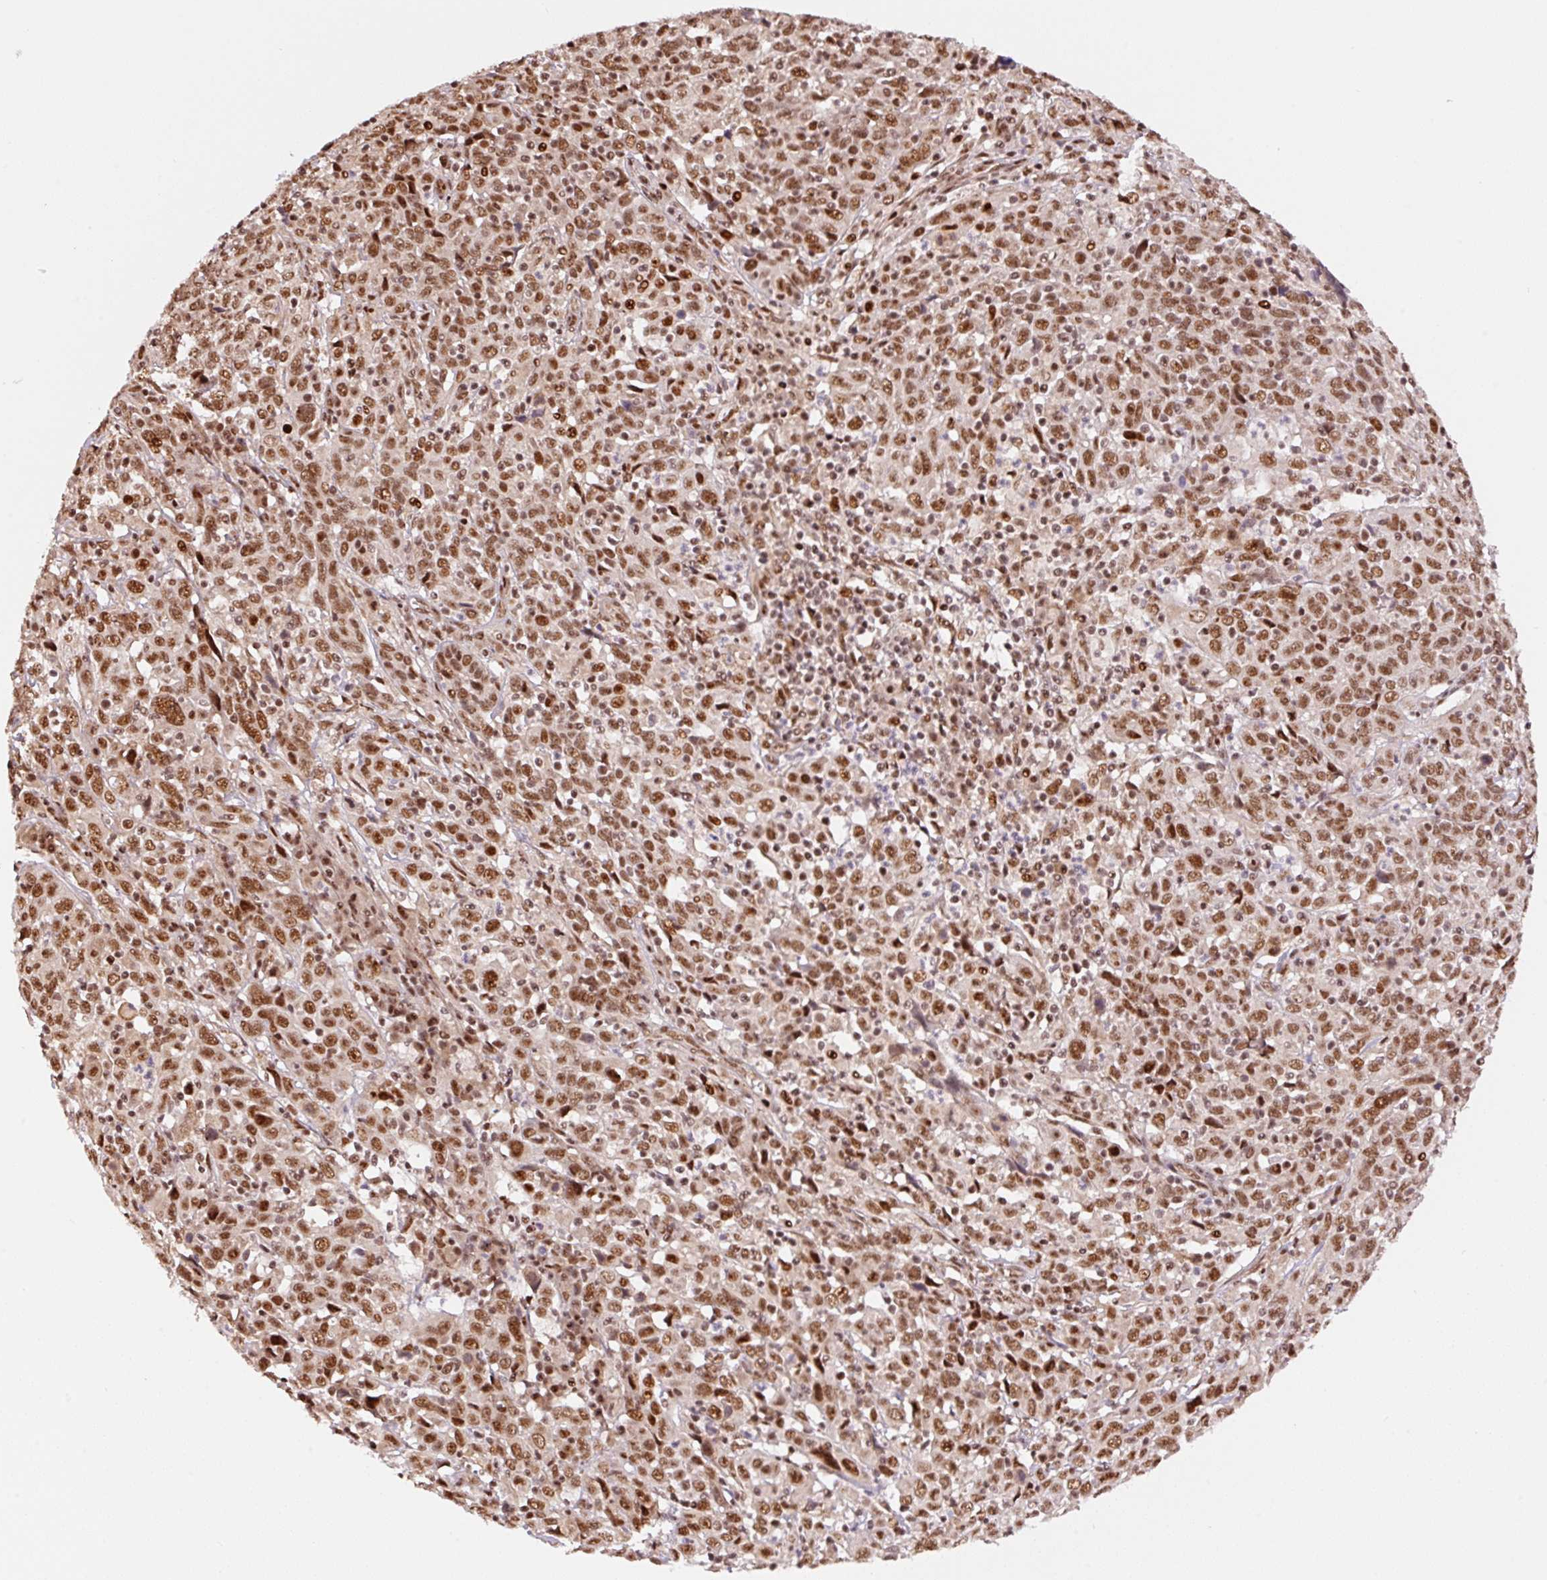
{"staining": {"intensity": "moderate", "quantity": ">75%", "location": "nuclear"}, "tissue": "cervical cancer", "cell_type": "Tumor cells", "image_type": "cancer", "snomed": [{"axis": "morphology", "description": "Squamous cell carcinoma, NOS"}, {"axis": "topography", "description": "Cervix"}], "caption": "Protein positivity by IHC demonstrates moderate nuclear expression in about >75% of tumor cells in cervical squamous cell carcinoma. (Brightfield microscopy of DAB IHC at high magnification).", "gene": "INTS8", "patient": {"sex": "female", "age": 46}}